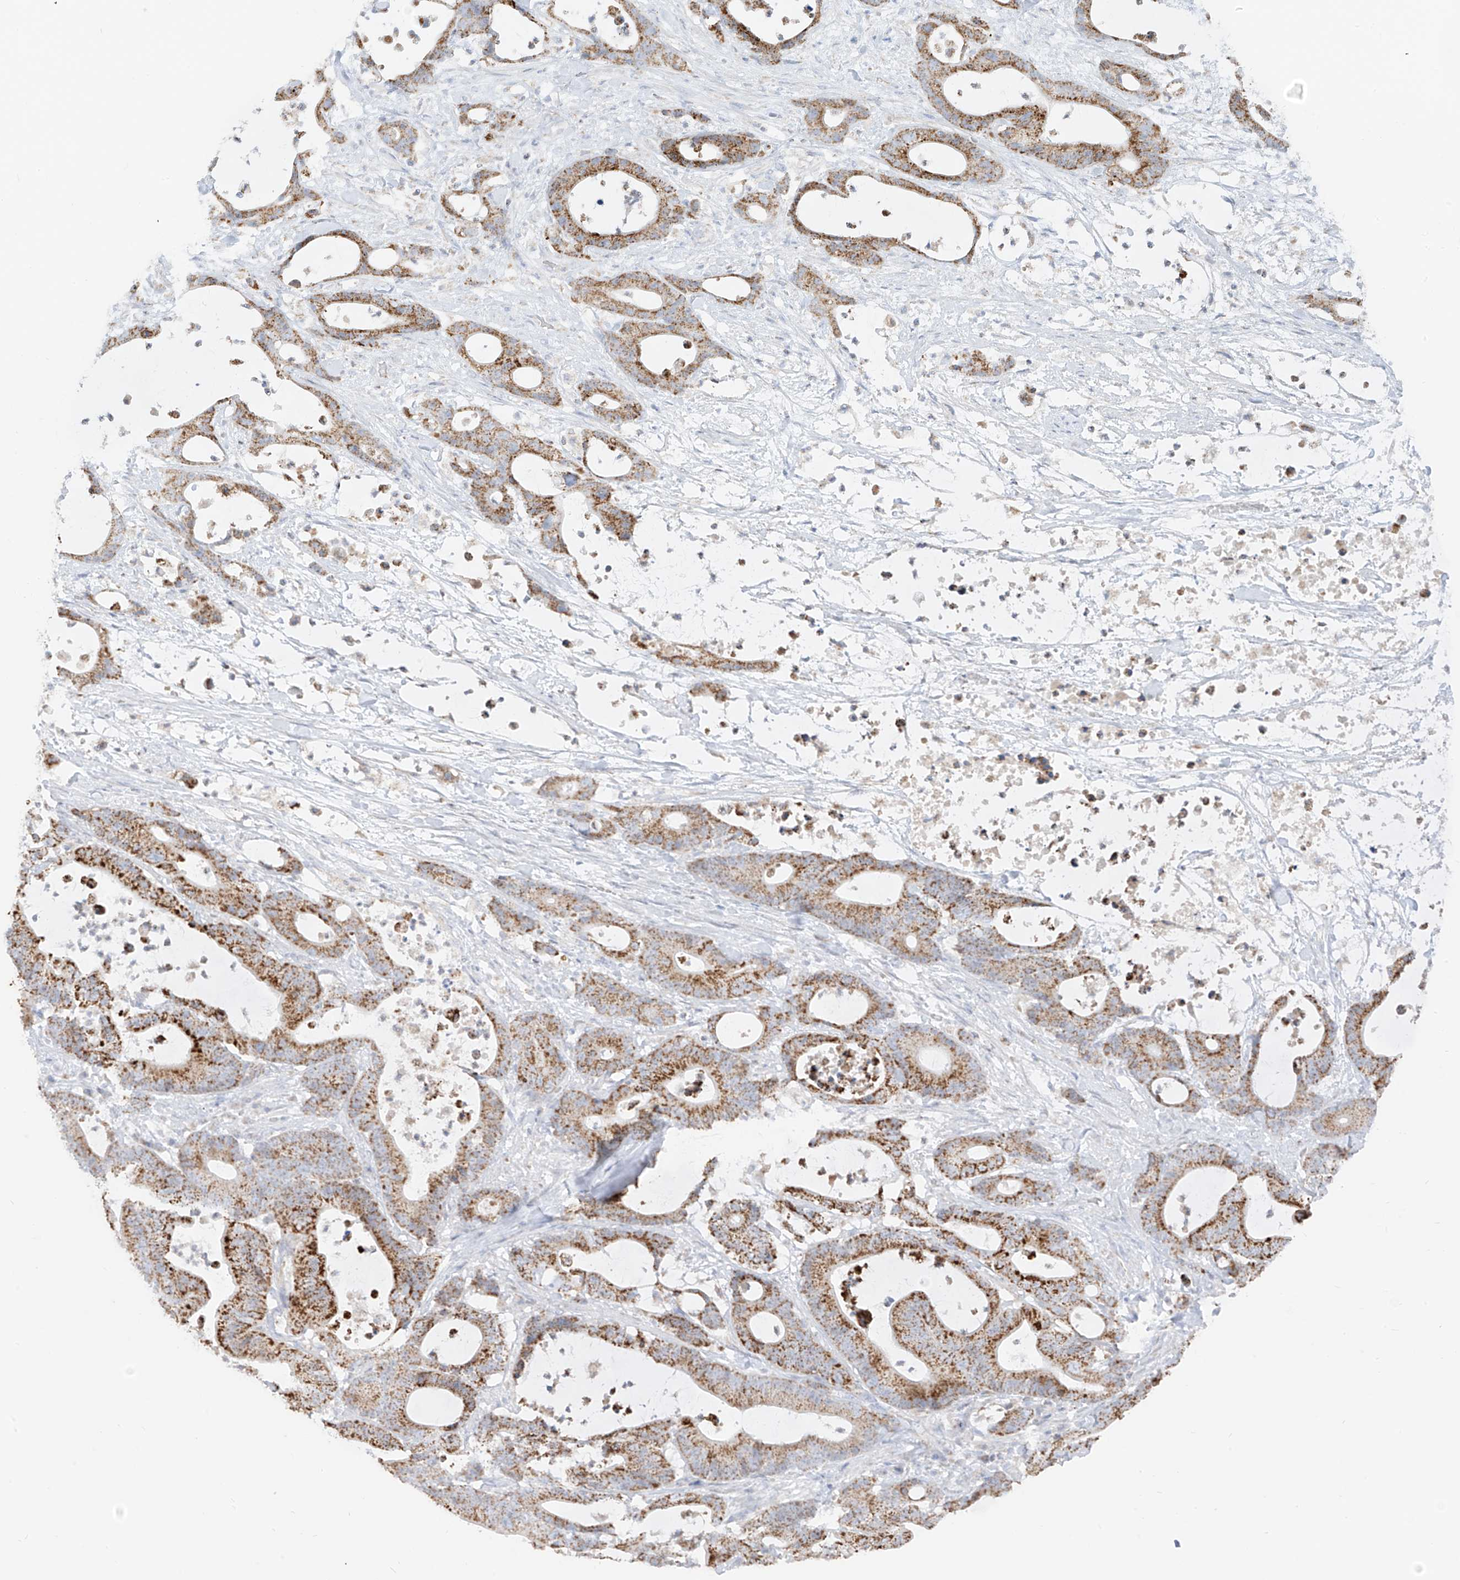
{"staining": {"intensity": "moderate", "quantity": ">75%", "location": "cytoplasmic/membranous"}, "tissue": "colorectal cancer", "cell_type": "Tumor cells", "image_type": "cancer", "snomed": [{"axis": "morphology", "description": "Adenocarcinoma, NOS"}, {"axis": "topography", "description": "Colon"}], "caption": "The immunohistochemical stain labels moderate cytoplasmic/membranous positivity in tumor cells of colorectal adenocarcinoma tissue. The staining was performed using DAB (3,3'-diaminobenzidine) to visualize the protein expression in brown, while the nuclei were stained in blue with hematoxylin (Magnification: 20x).", "gene": "ETHE1", "patient": {"sex": "female", "age": 84}}